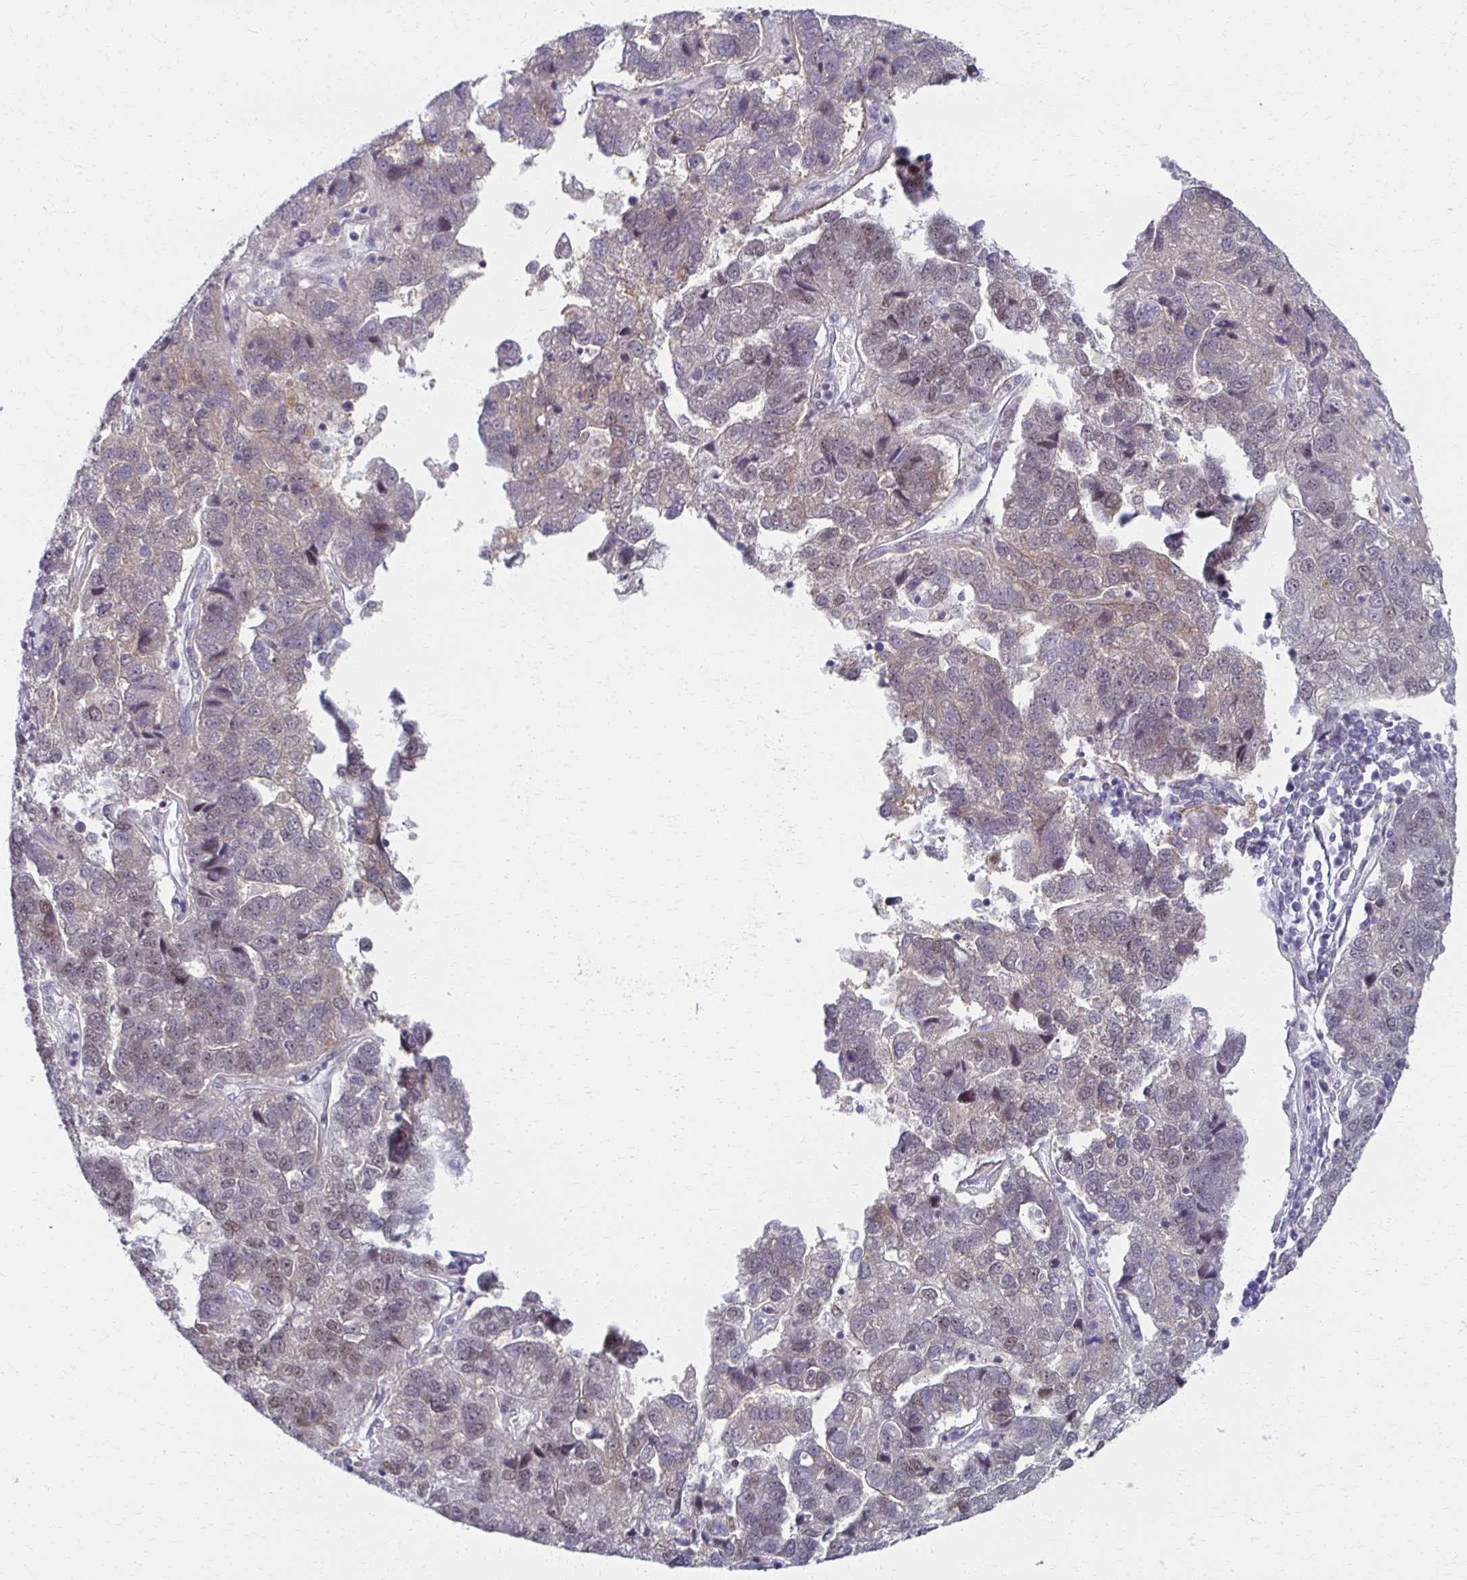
{"staining": {"intensity": "negative", "quantity": "none", "location": "none"}, "tissue": "pancreatic cancer", "cell_type": "Tumor cells", "image_type": "cancer", "snomed": [{"axis": "morphology", "description": "Adenocarcinoma, NOS"}, {"axis": "topography", "description": "Pancreas"}], "caption": "Human adenocarcinoma (pancreatic) stained for a protein using immunohistochemistry (IHC) displays no staining in tumor cells.", "gene": "IRF7", "patient": {"sex": "female", "age": 61}}